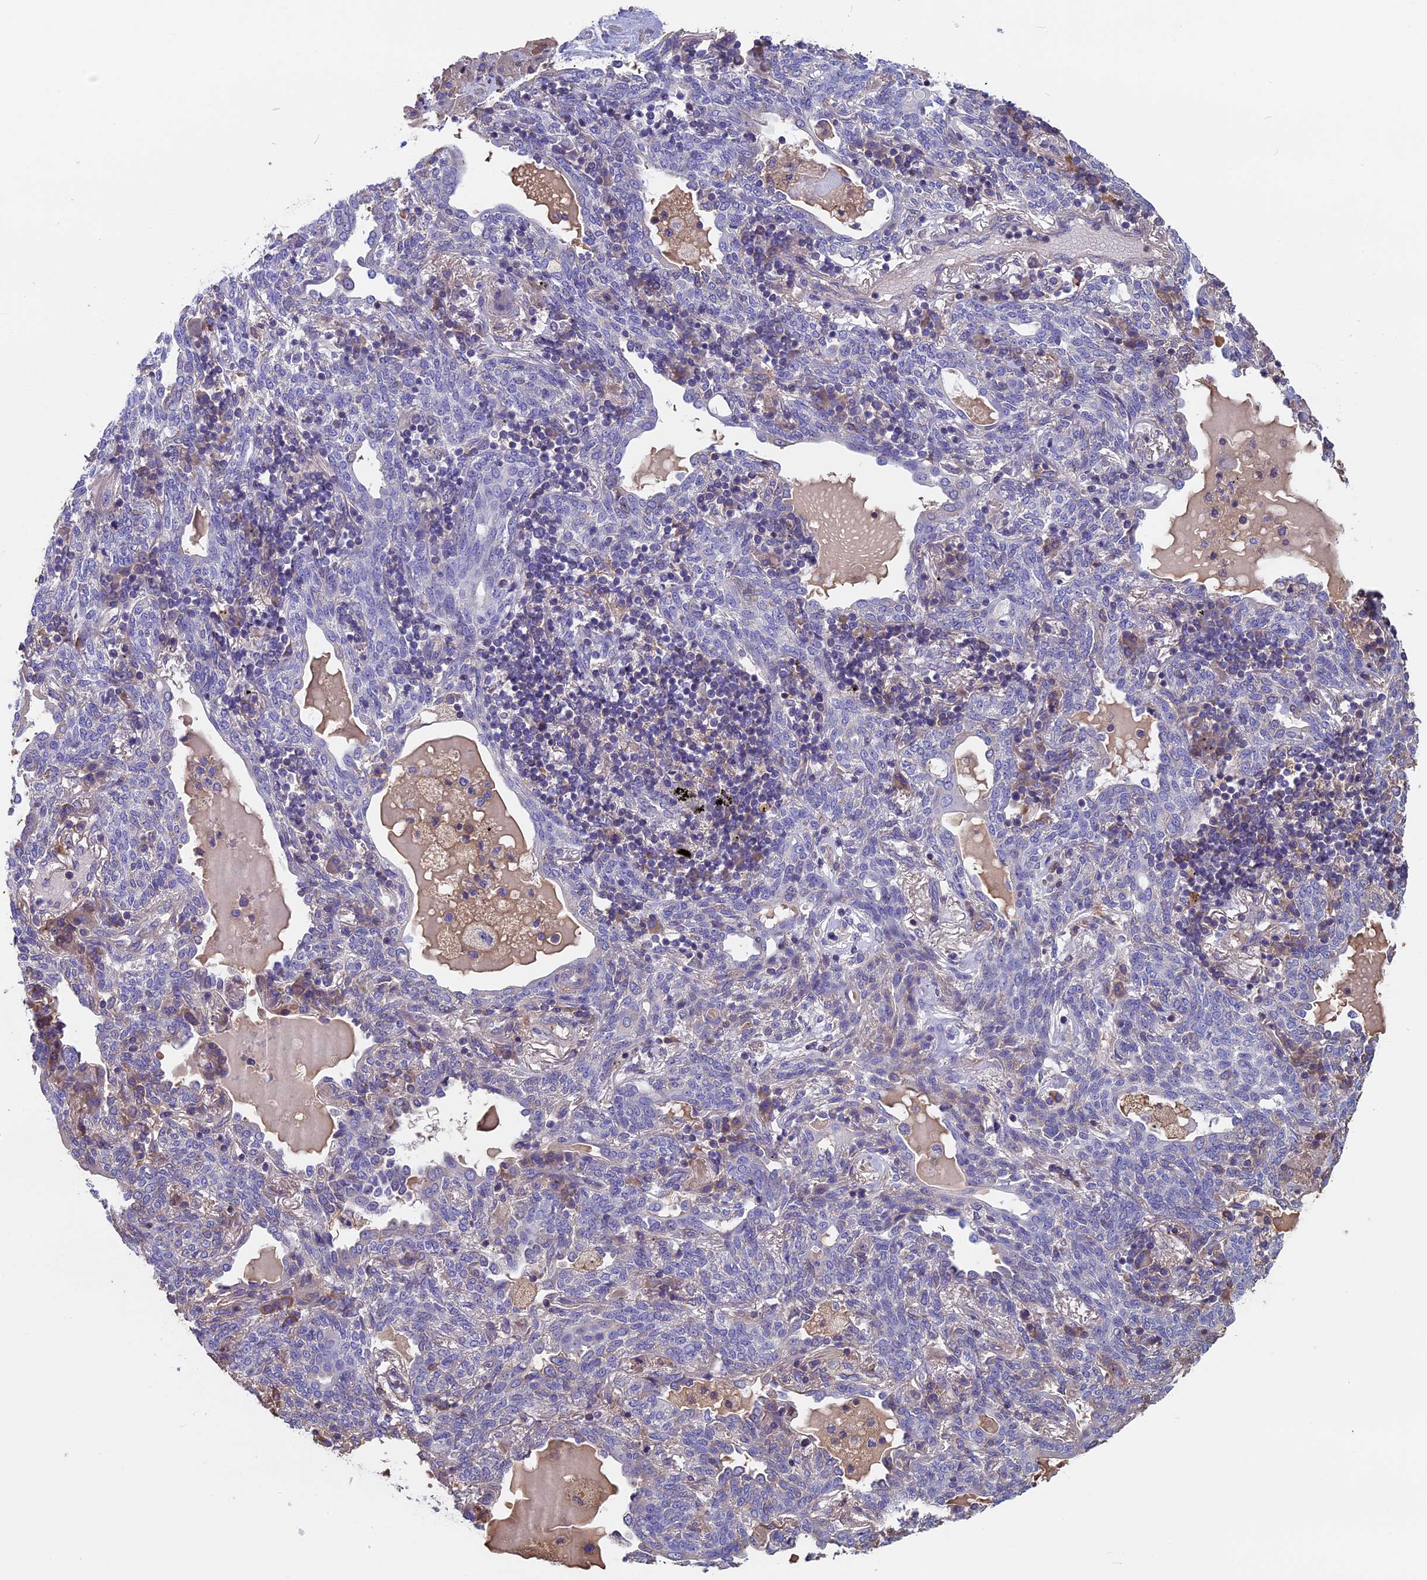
{"staining": {"intensity": "negative", "quantity": "none", "location": "none"}, "tissue": "lung cancer", "cell_type": "Tumor cells", "image_type": "cancer", "snomed": [{"axis": "morphology", "description": "Squamous cell carcinoma, NOS"}, {"axis": "topography", "description": "Lung"}], "caption": "A micrograph of human lung squamous cell carcinoma is negative for staining in tumor cells. (DAB immunohistochemistry with hematoxylin counter stain).", "gene": "CCDC153", "patient": {"sex": "female", "age": 70}}